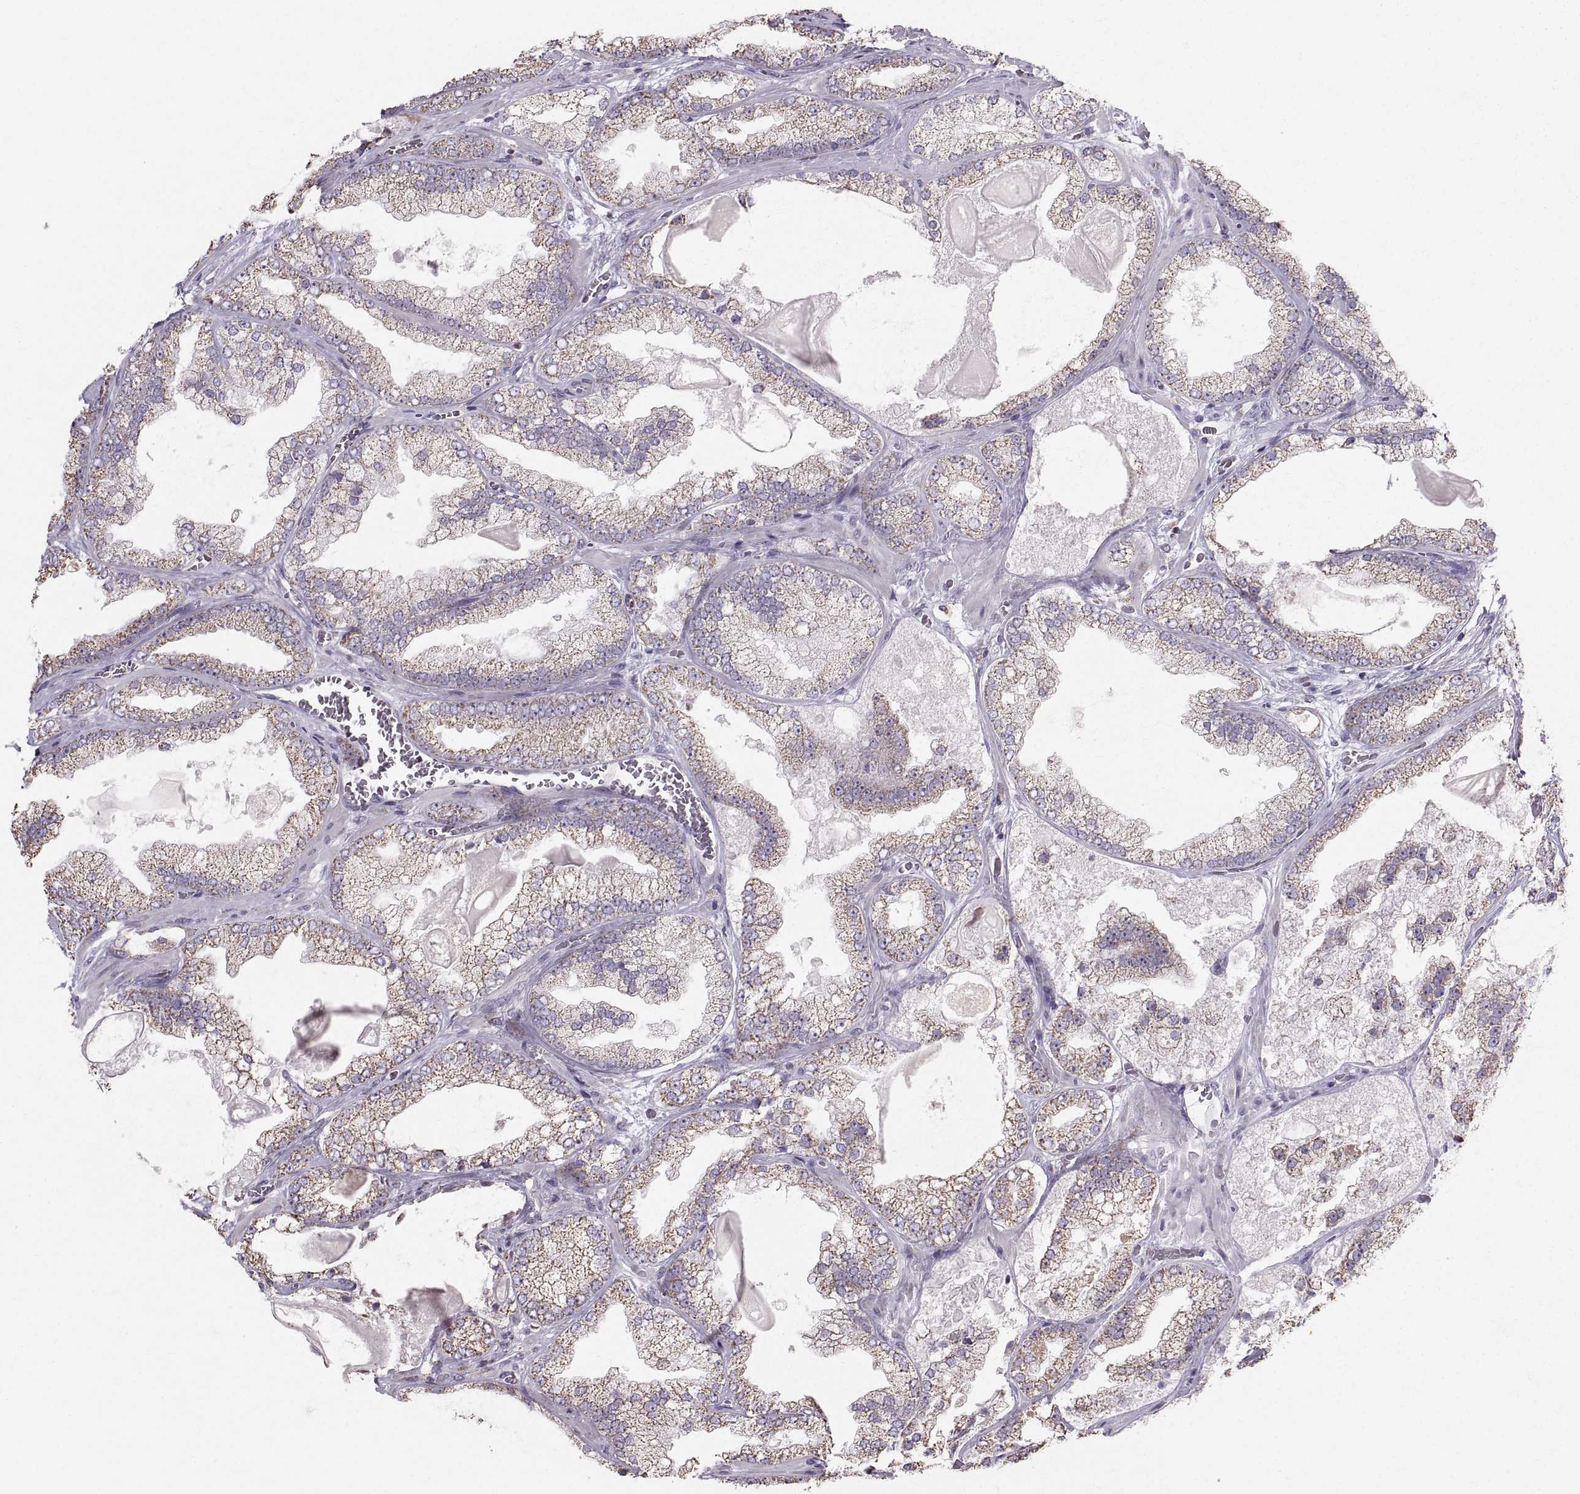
{"staining": {"intensity": "moderate", "quantity": ">75%", "location": "cytoplasmic/membranous"}, "tissue": "prostate cancer", "cell_type": "Tumor cells", "image_type": "cancer", "snomed": [{"axis": "morphology", "description": "Adenocarcinoma, Low grade"}, {"axis": "topography", "description": "Prostate"}], "caption": "A brown stain labels moderate cytoplasmic/membranous staining of a protein in low-grade adenocarcinoma (prostate) tumor cells.", "gene": "STMND1", "patient": {"sex": "male", "age": 57}}